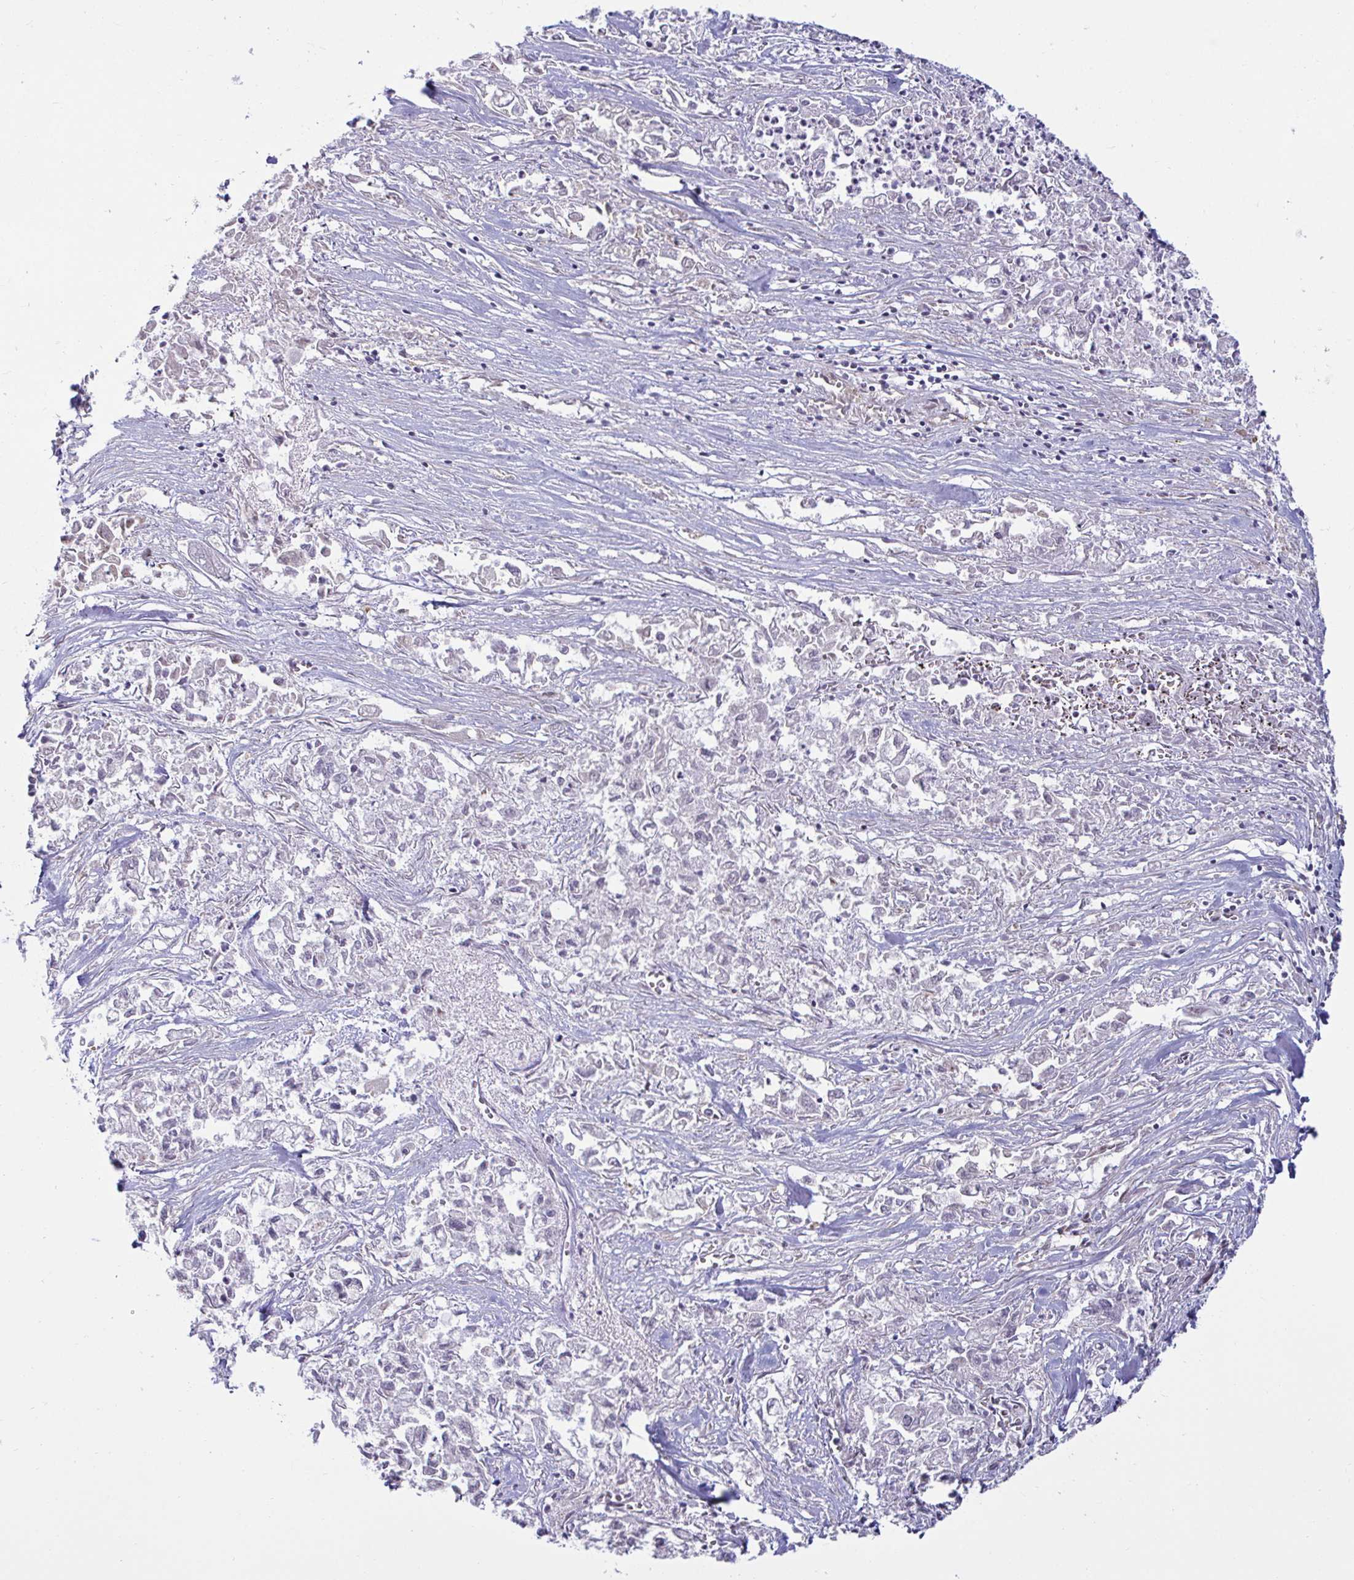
{"staining": {"intensity": "negative", "quantity": "none", "location": "none"}, "tissue": "pancreatic cancer", "cell_type": "Tumor cells", "image_type": "cancer", "snomed": [{"axis": "morphology", "description": "Adenocarcinoma, NOS"}, {"axis": "topography", "description": "Pancreas"}], "caption": "Immunohistochemical staining of human pancreatic cancer (adenocarcinoma) reveals no significant staining in tumor cells.", "gene": "GSTM1", "patient": {"sex": "male", "age": 72}}